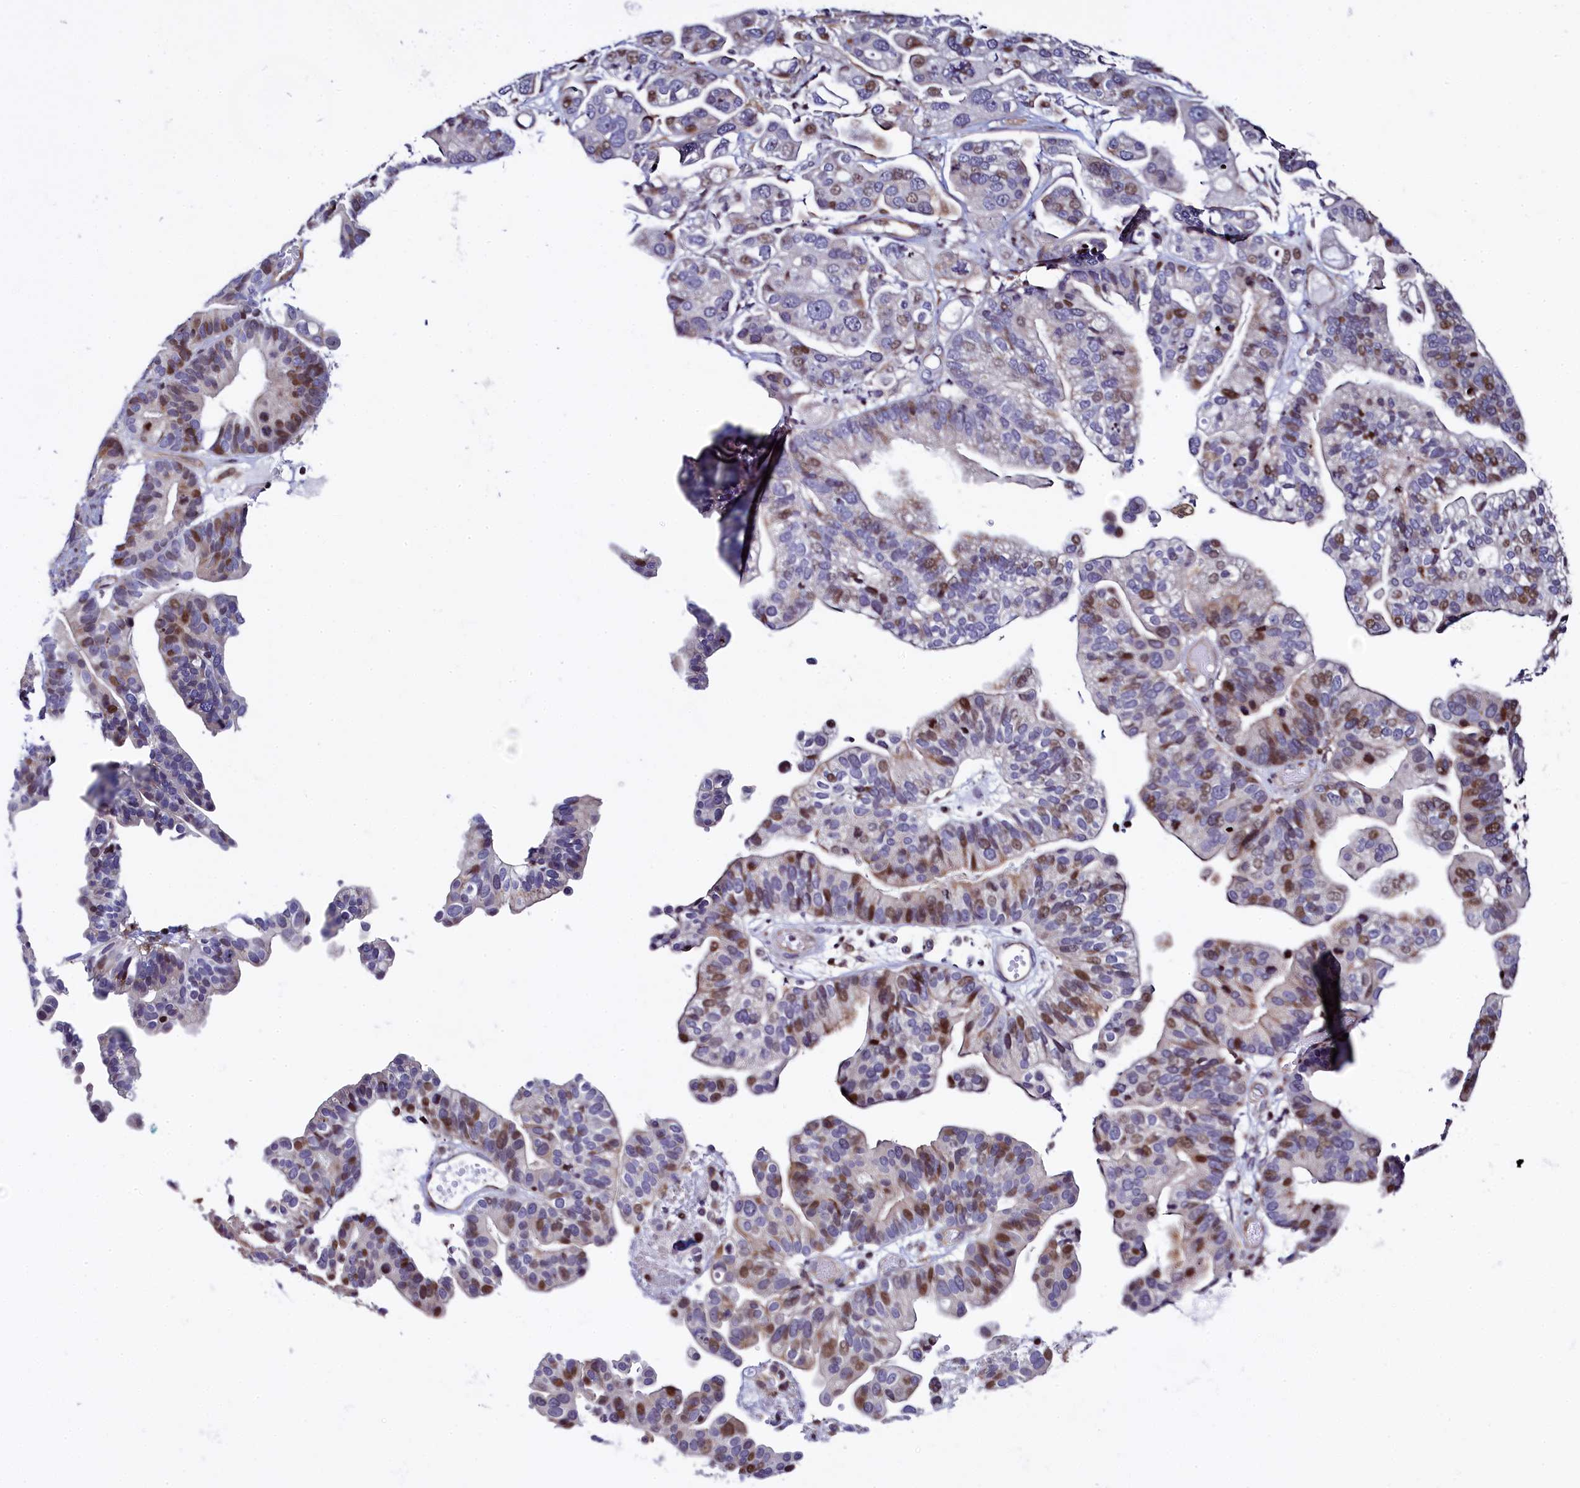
{"staining": {"intensity": "moderate", "quantity": "25%-75%", "location": "nuclear"}, "tissue": "ovarian cancer", "cell_type": "Tumor cells", "image_type": "cancer", "snomed": [{"axis": "morphology", "description": "Cystadenocarcinoma, serous, NOS"}, {"axis": "topography", "description": "Ovary"}], "caption": "IHC of ovarian serous cystadenocarcinoma exhibits medium levels of moderate nuclear positivity in about 25%-75% of tumor cells. The staining was performed using DAB to visualize the protein expression in brown, while the nuclei were stained in blue with hematoxylin (Magnification: 20x).", "gene": "TGDS", "patient": {"sex": "female", "age": 56}}